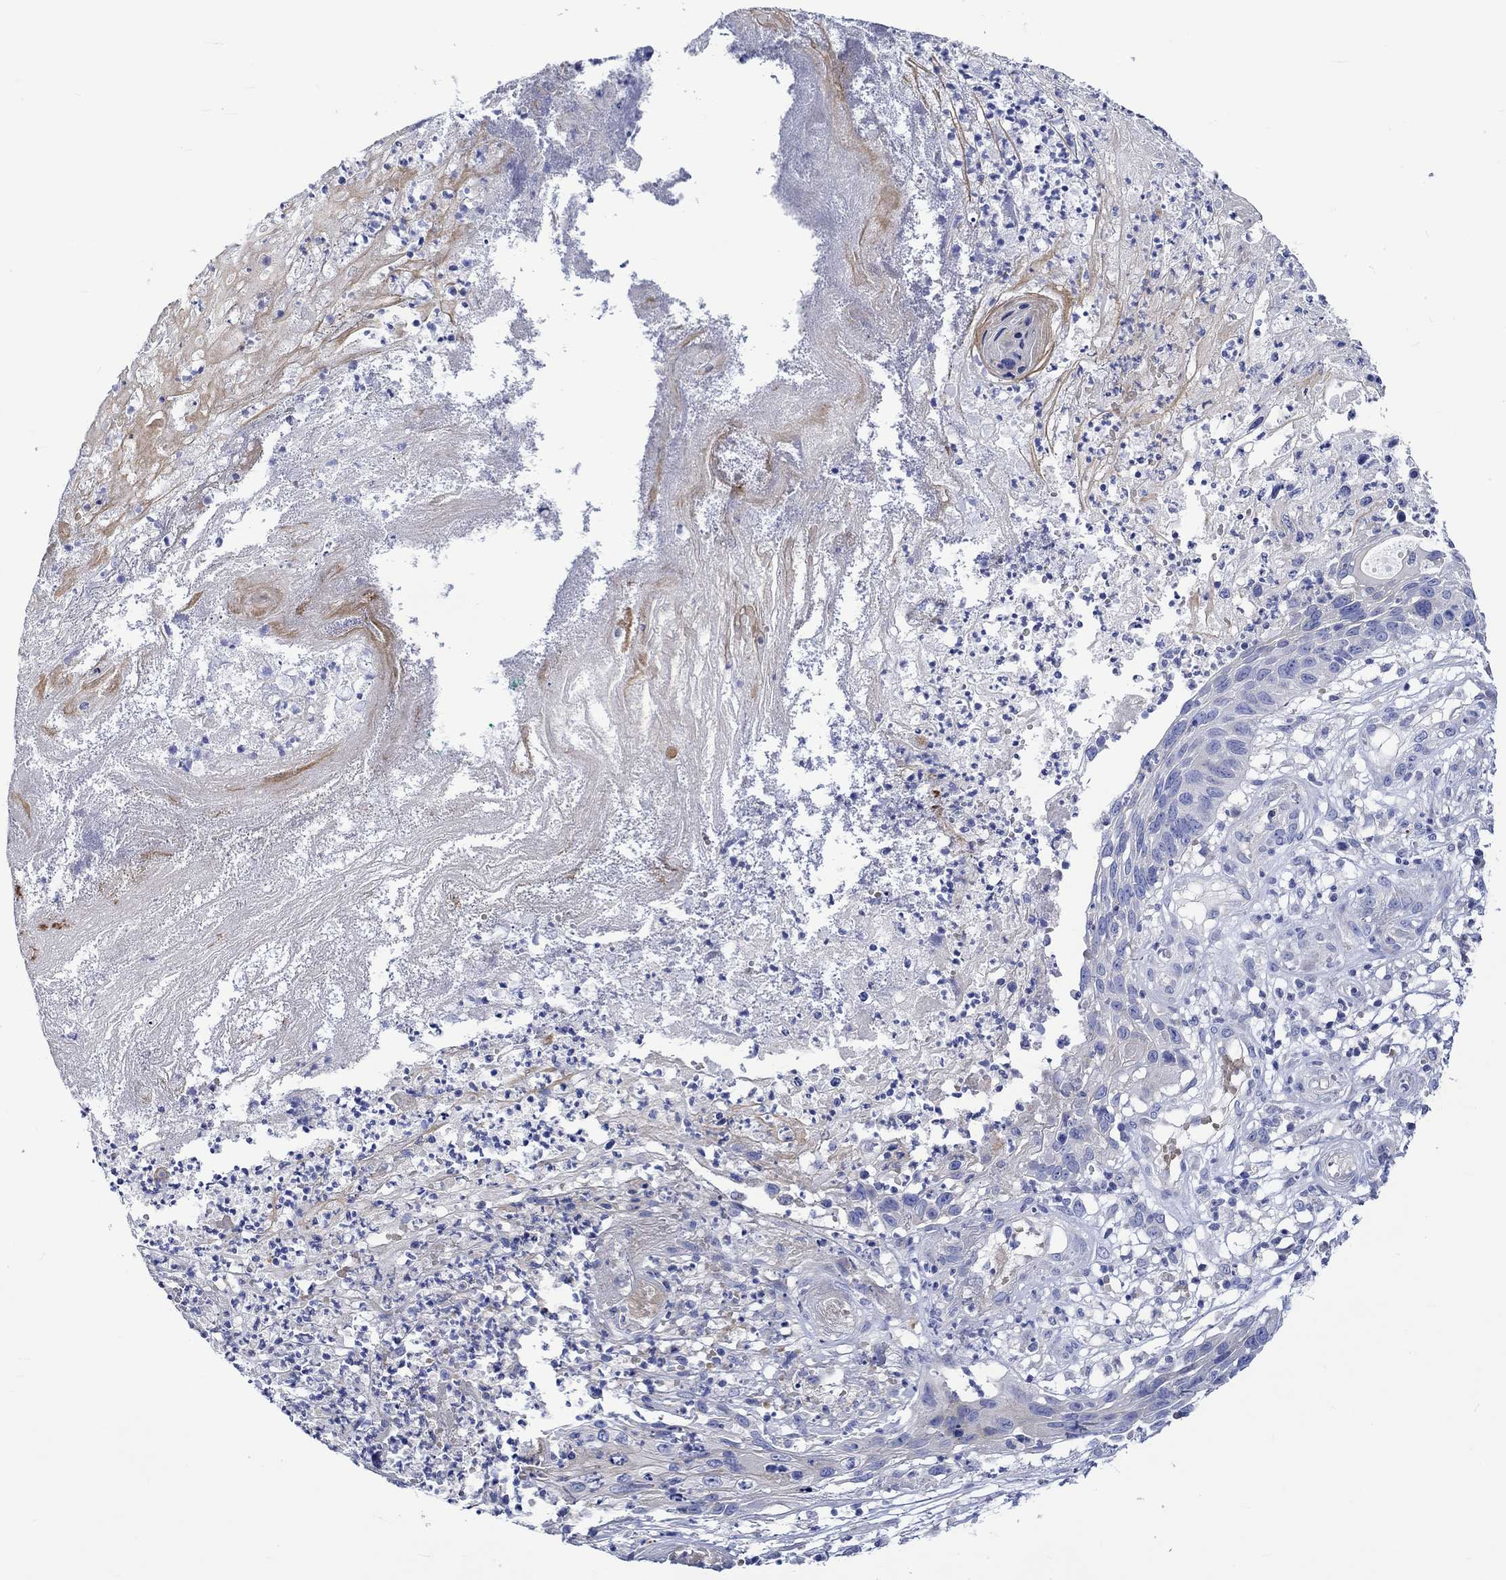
{"staining": {"intensity": "negative", "quantity": "none", "location": "none"}, "tissue": "skin cancer", "cell_type": "Tumor cells", "image_type": "cancer", "snomed": [{"axis": "morphology", "description": "Squamous cell carcinoma, NOS"}, {"axis": "topography", "description": "Skin"}], "caption": "Squamous cell carcinoma (skin) stained for a protein using immunohistochemistry demonstrates no expression tumor cells.", "gene": "NRIP3", "patient": {"sex": "male", "age": 92}}